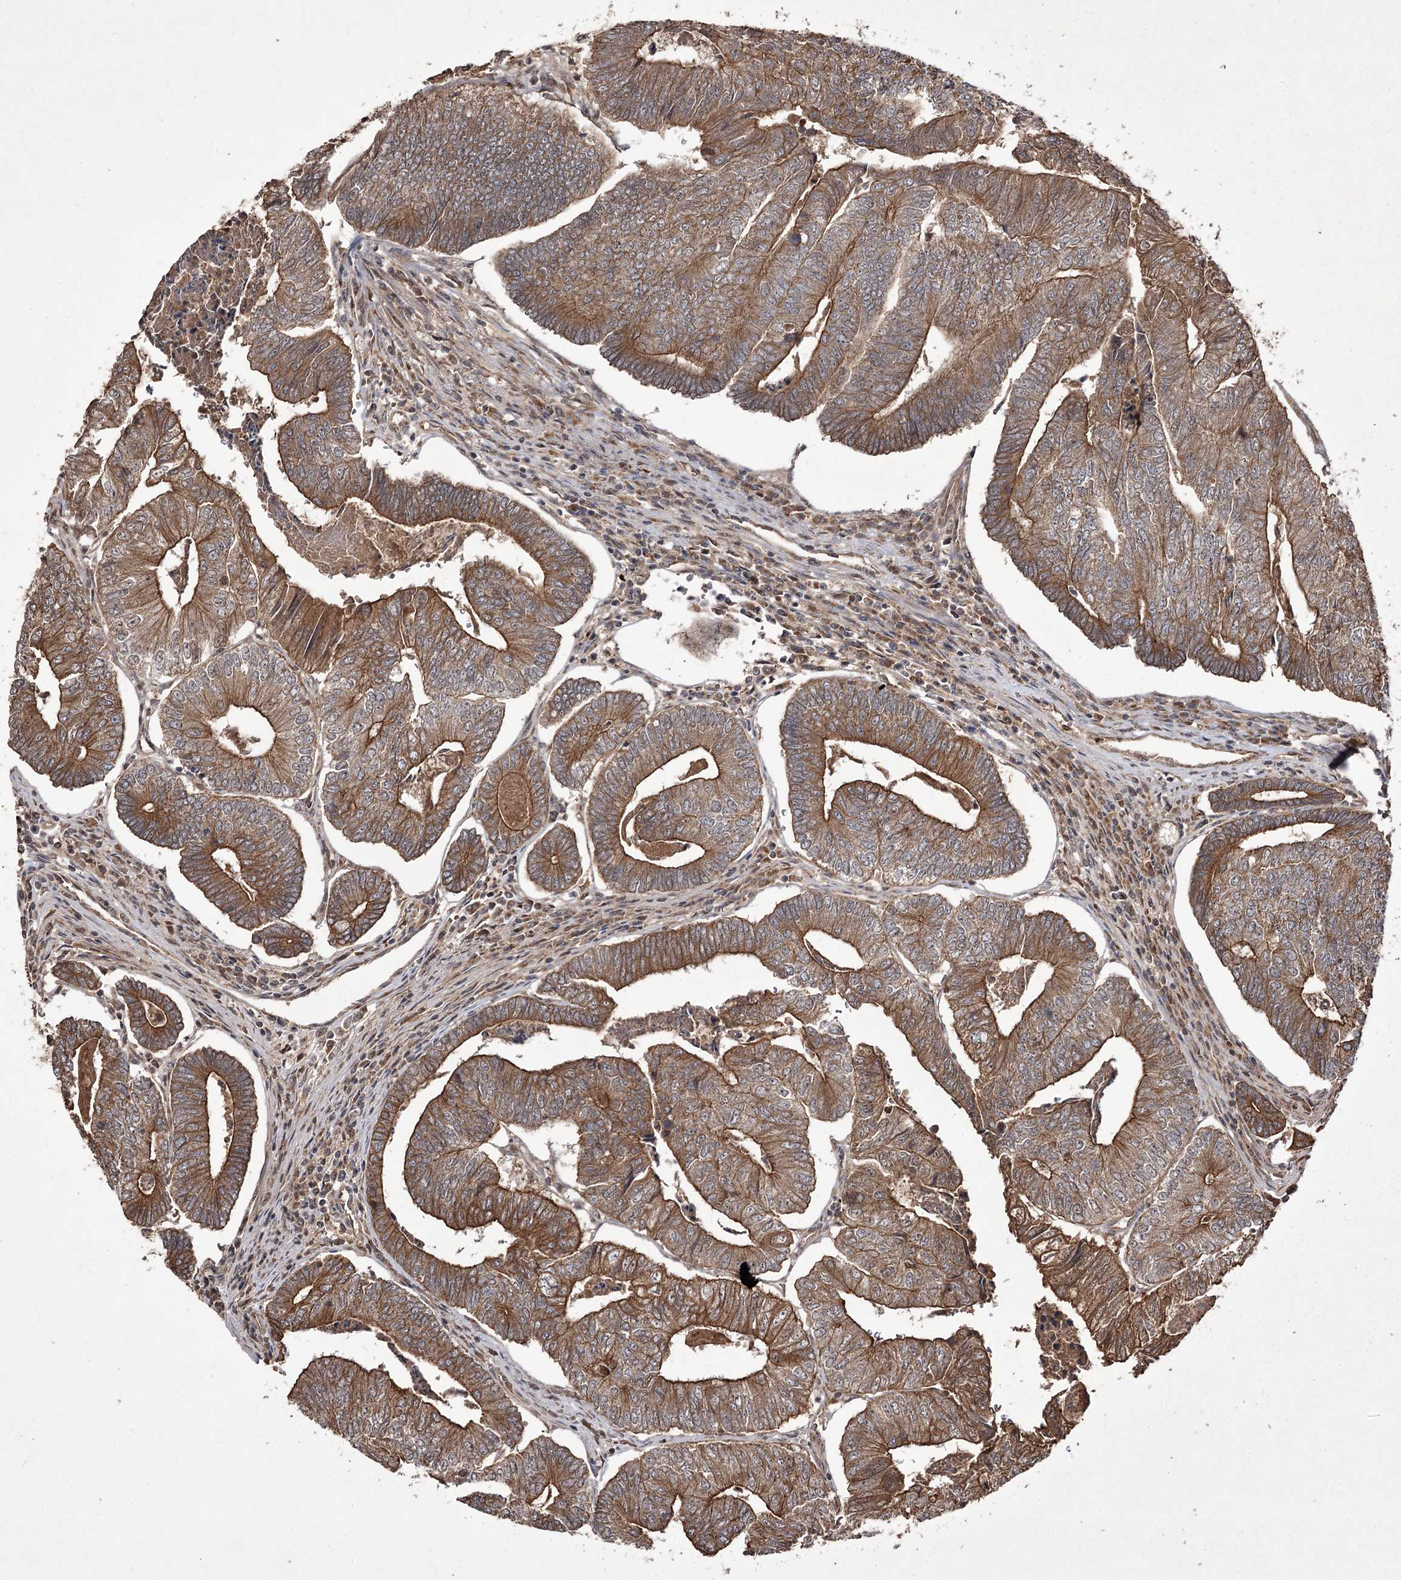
{"staining": {"intensity": "moderate", "quantity": ">75%", "location": "cytoplasmic/membranous"}, "tissue": "colorectal cancer", "cell_type": "Tumor cells", "image_type": "cancer", "snomed": [{"axis": "morphology", "description": "Adenocarcinoma, NOS"}, {"axis": "topography", "description": "Colon"}], "caption": "The image exhibits immunohistochemical staining of adenocarcinoma (colorectal). There is moderate cytoplasmic/membranous staining is appreciated in approximately >75% of tumor cells.", "gene": "FANCL", "patient": {"sex": "female", "age": 67}}